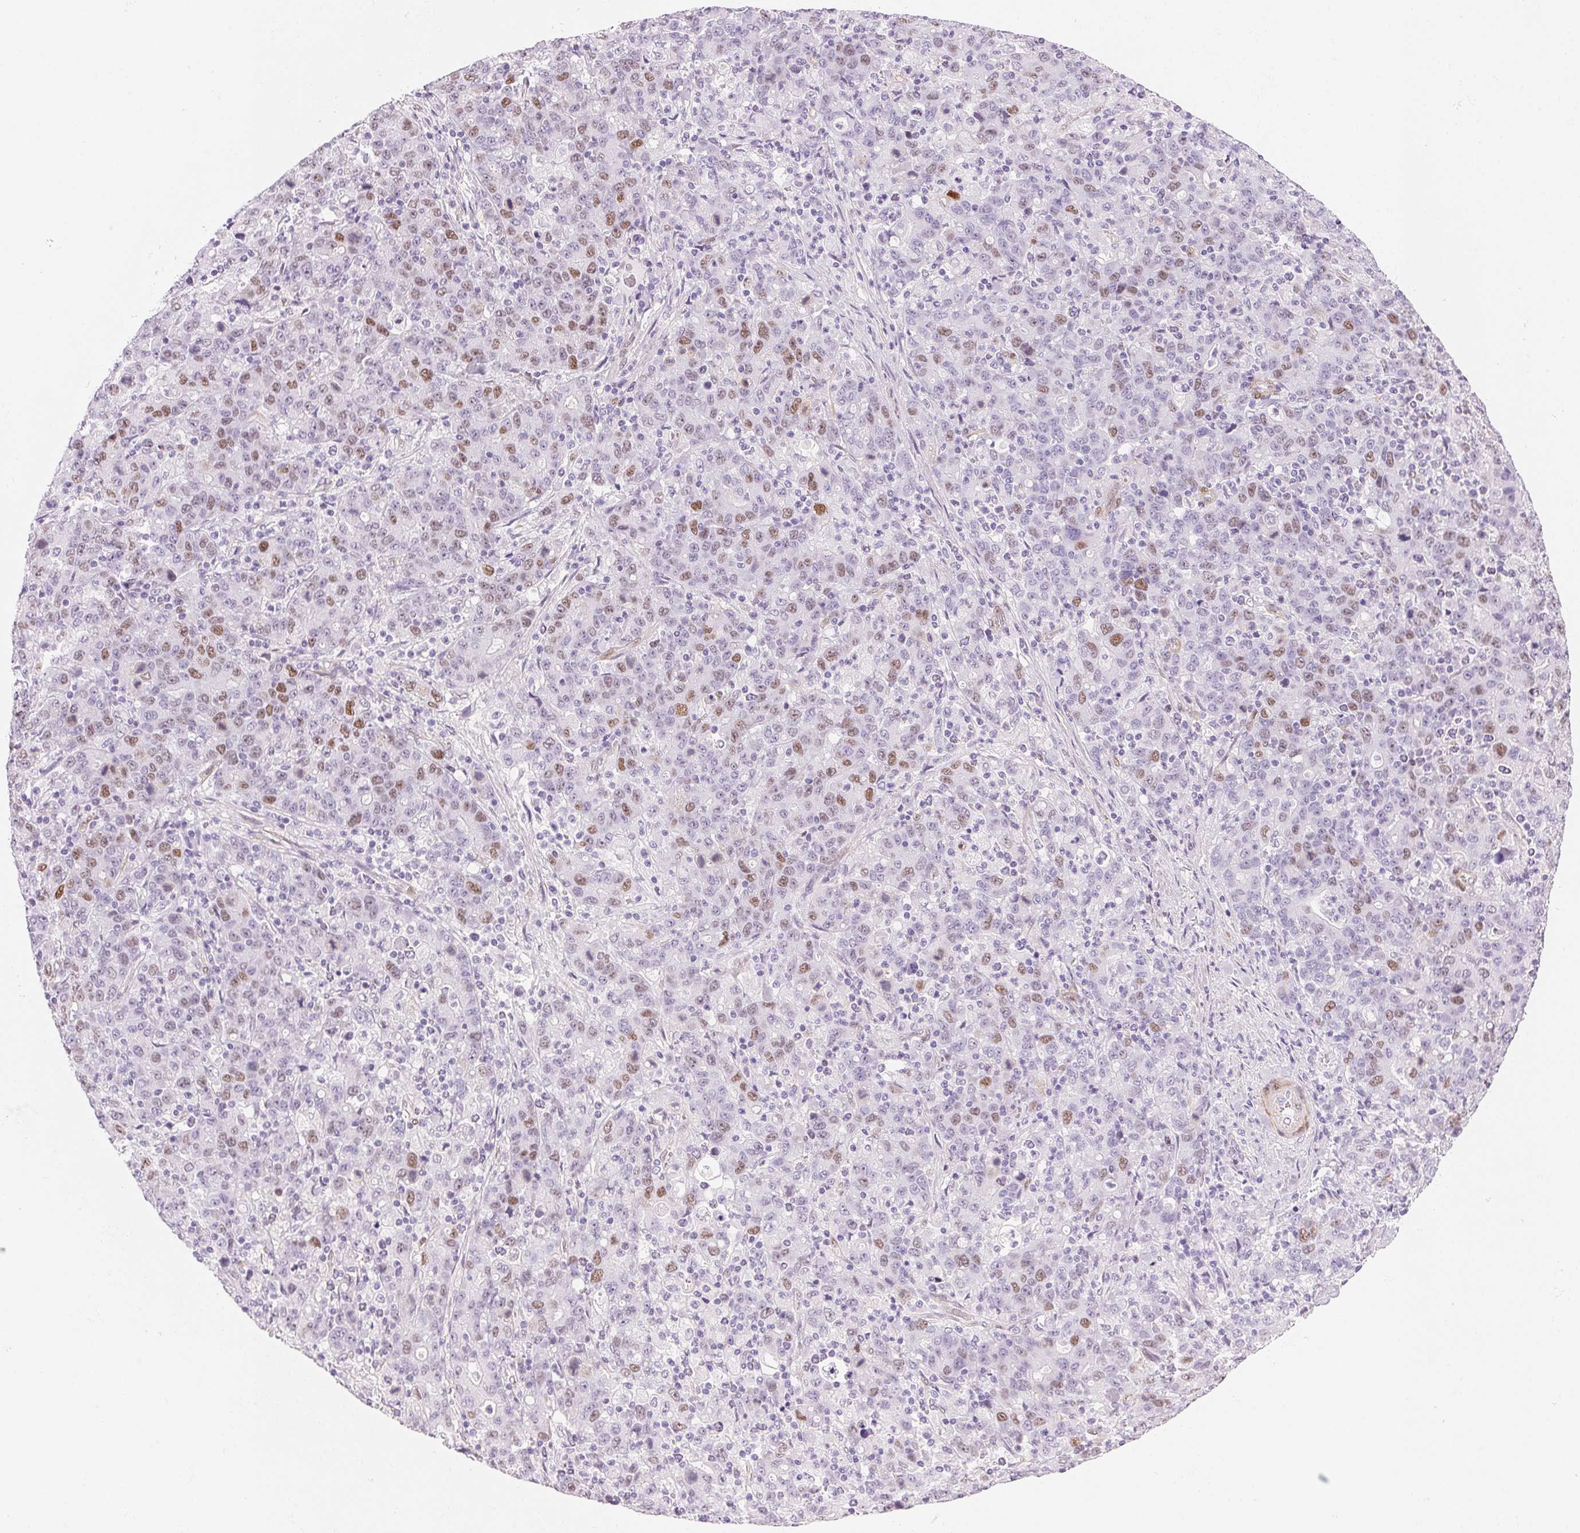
{"staining": {"intensity": "moderate", "quantity": "<25%", "location": "nuclear"}, "tissue": "stomach cancer", "cell_type": "Tumor cells", "image_type": "cancer", "snomed": [{"axis": "morphology", "description": "Adenocarcinoma, NOS"}, {"axis": "topography", "description": "Stomach, upper"}], "caption": "The micrograph demonstrates immunohistochemical staining of adenocarcinoma (stomach). There is moderate nuclear staining is identified in approximately <25% of tumor cells.", "gene": "SMTN", "patient": {"sex": "male", "age": 69}}